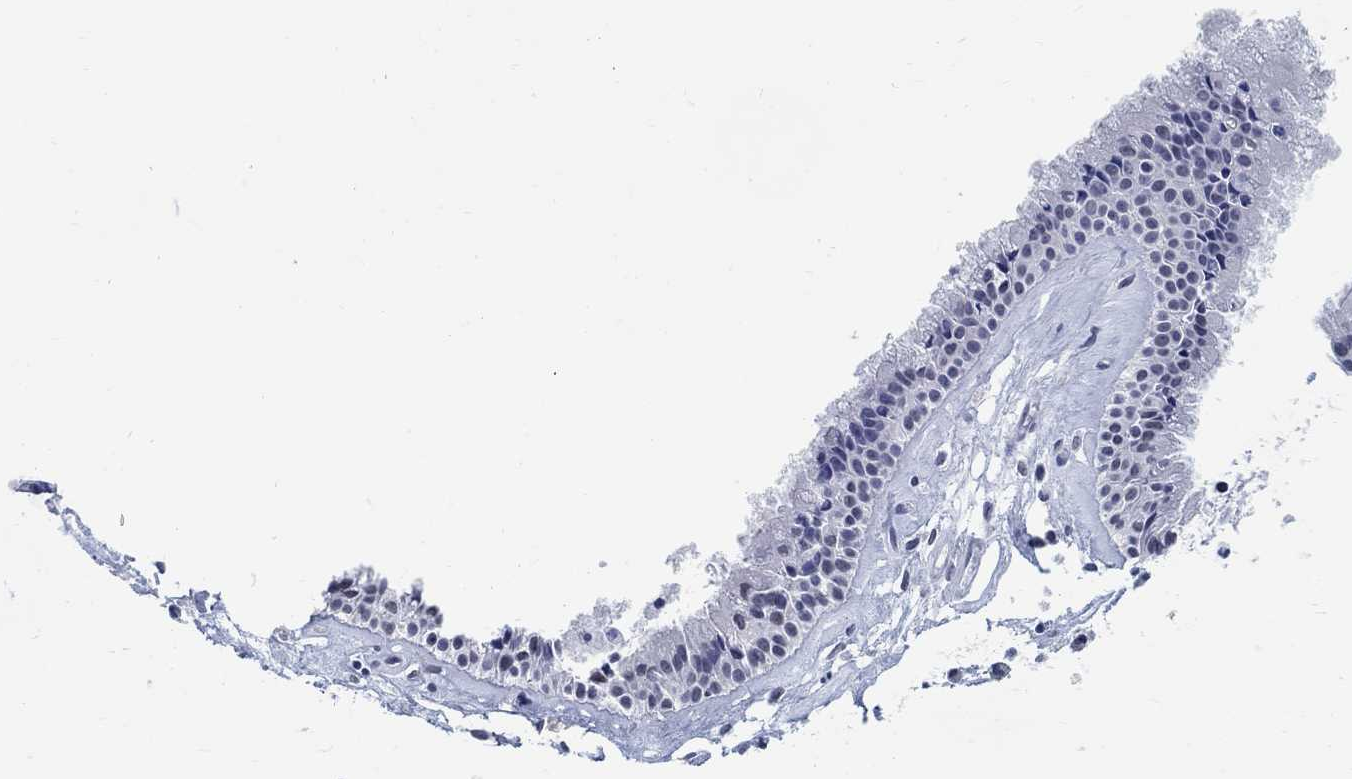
{"staining": {"intensity": "negative", "quantity": "none", "location": "none"}, "tissue": "nasopharynx", "cell_type": "Respiratory epithelial cells", "image_type": "normal", "snomed": [{"axis": "morphology", "description": "Normal tissue, NOS"}, {"axis": "topography", "description": "Nasopharynx"}], "caption": "An image of nasopharynx stained for a protein demonstrates no brown staining in respiratory epithelial cells.", "gene": "ANKS1B", "patient": {"sex": "female", "age": 47}}